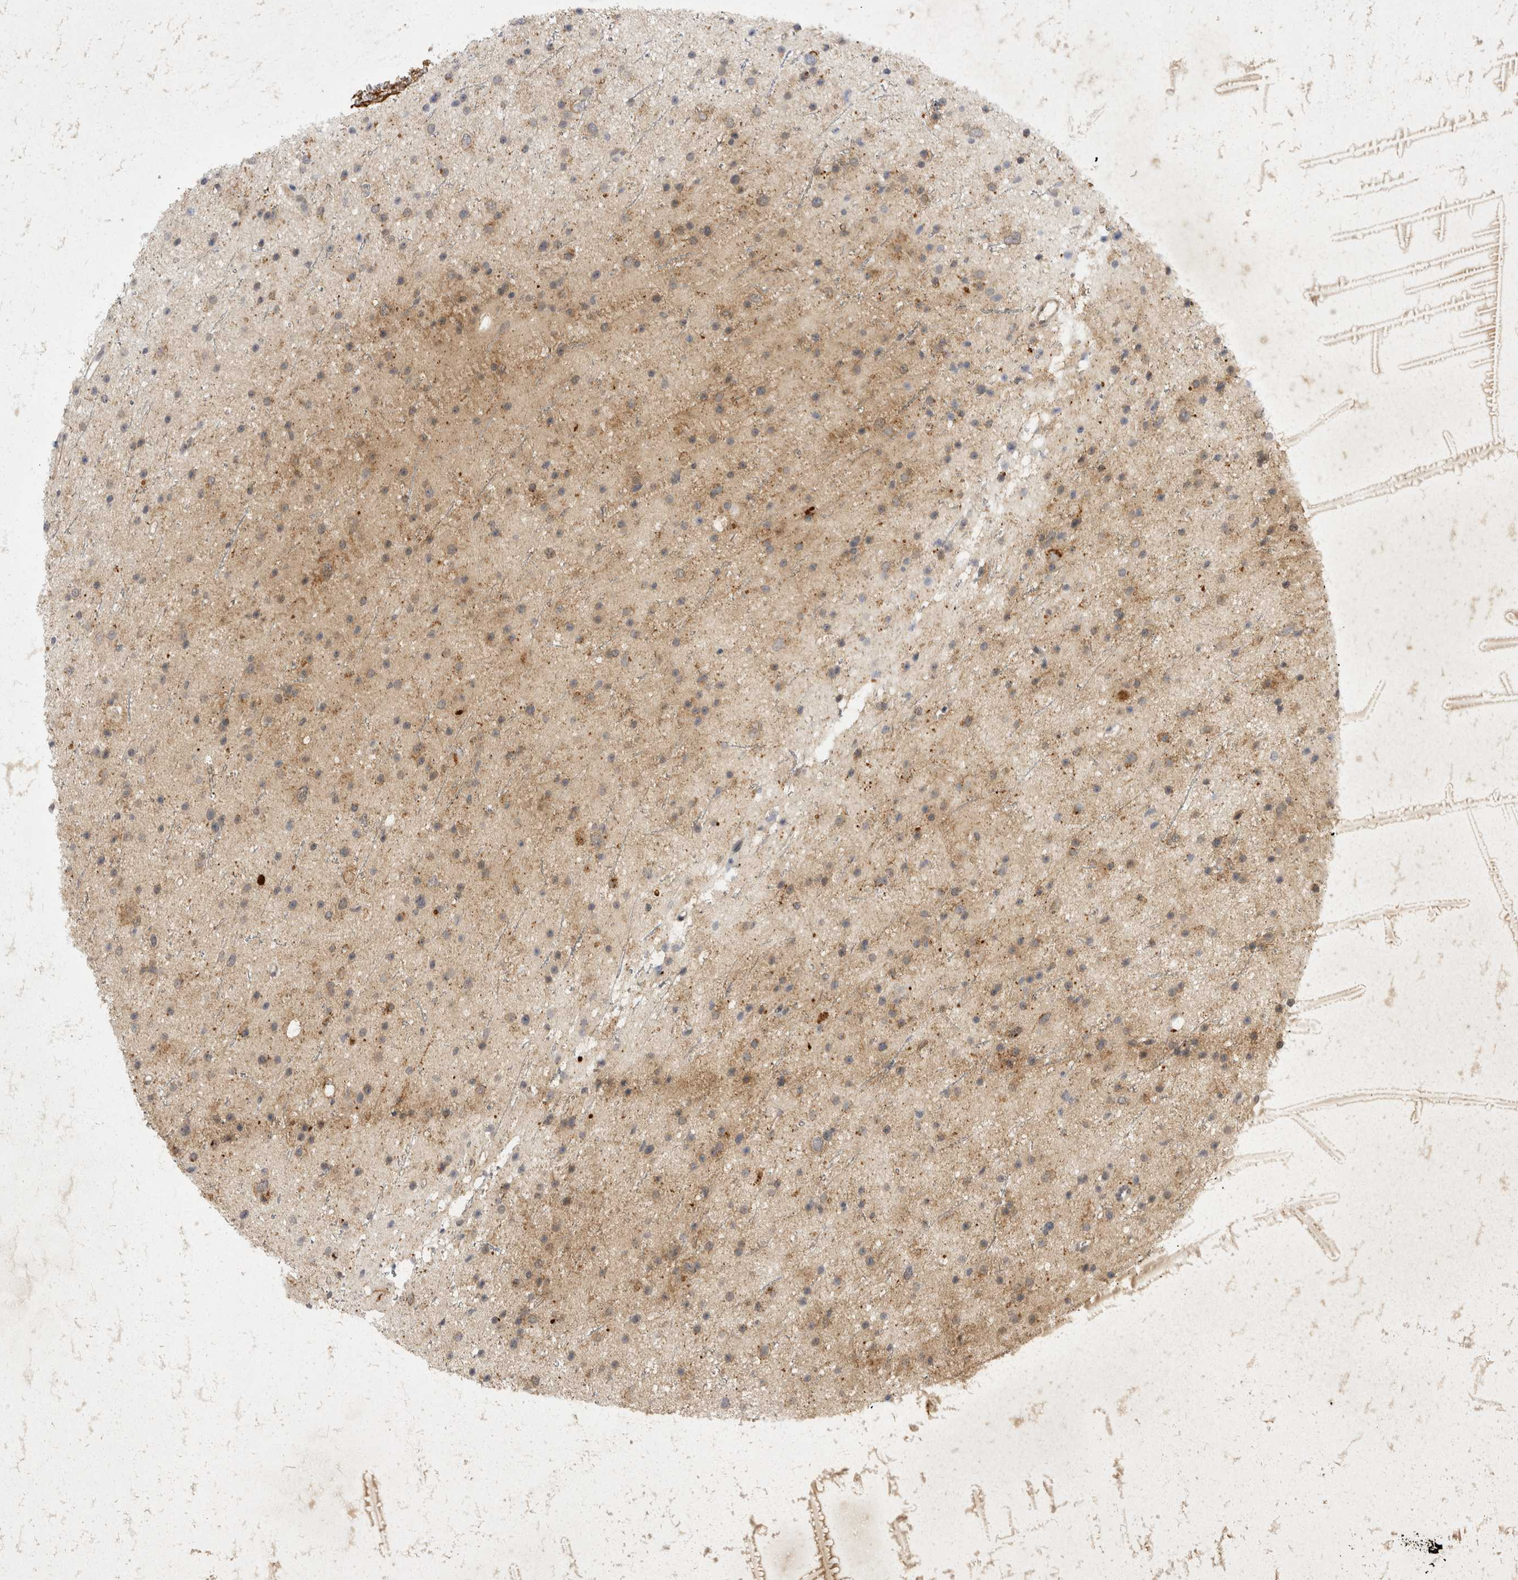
{"staining": {"intensity": "weak", "quantity": ">75%", "location": "cytoplasmic/membranous"}, "tissue": "glioma", "cell_type": "Tumor cells", "image_type": "cancer", "snomed": [{"axis": "morphology", "description": "Glioma, malignant, Low grade"}, {"axis": "topography", "description": "Cerebral cortex"}], "caption": "Approximately >75% of tumor cells in glioma show weak cytoplasmic/membranous protein staining as visualized by brown immunohistochemical staining.", "gene": "TOM1L2", "patient": {"sex": "female", "age": 39}}